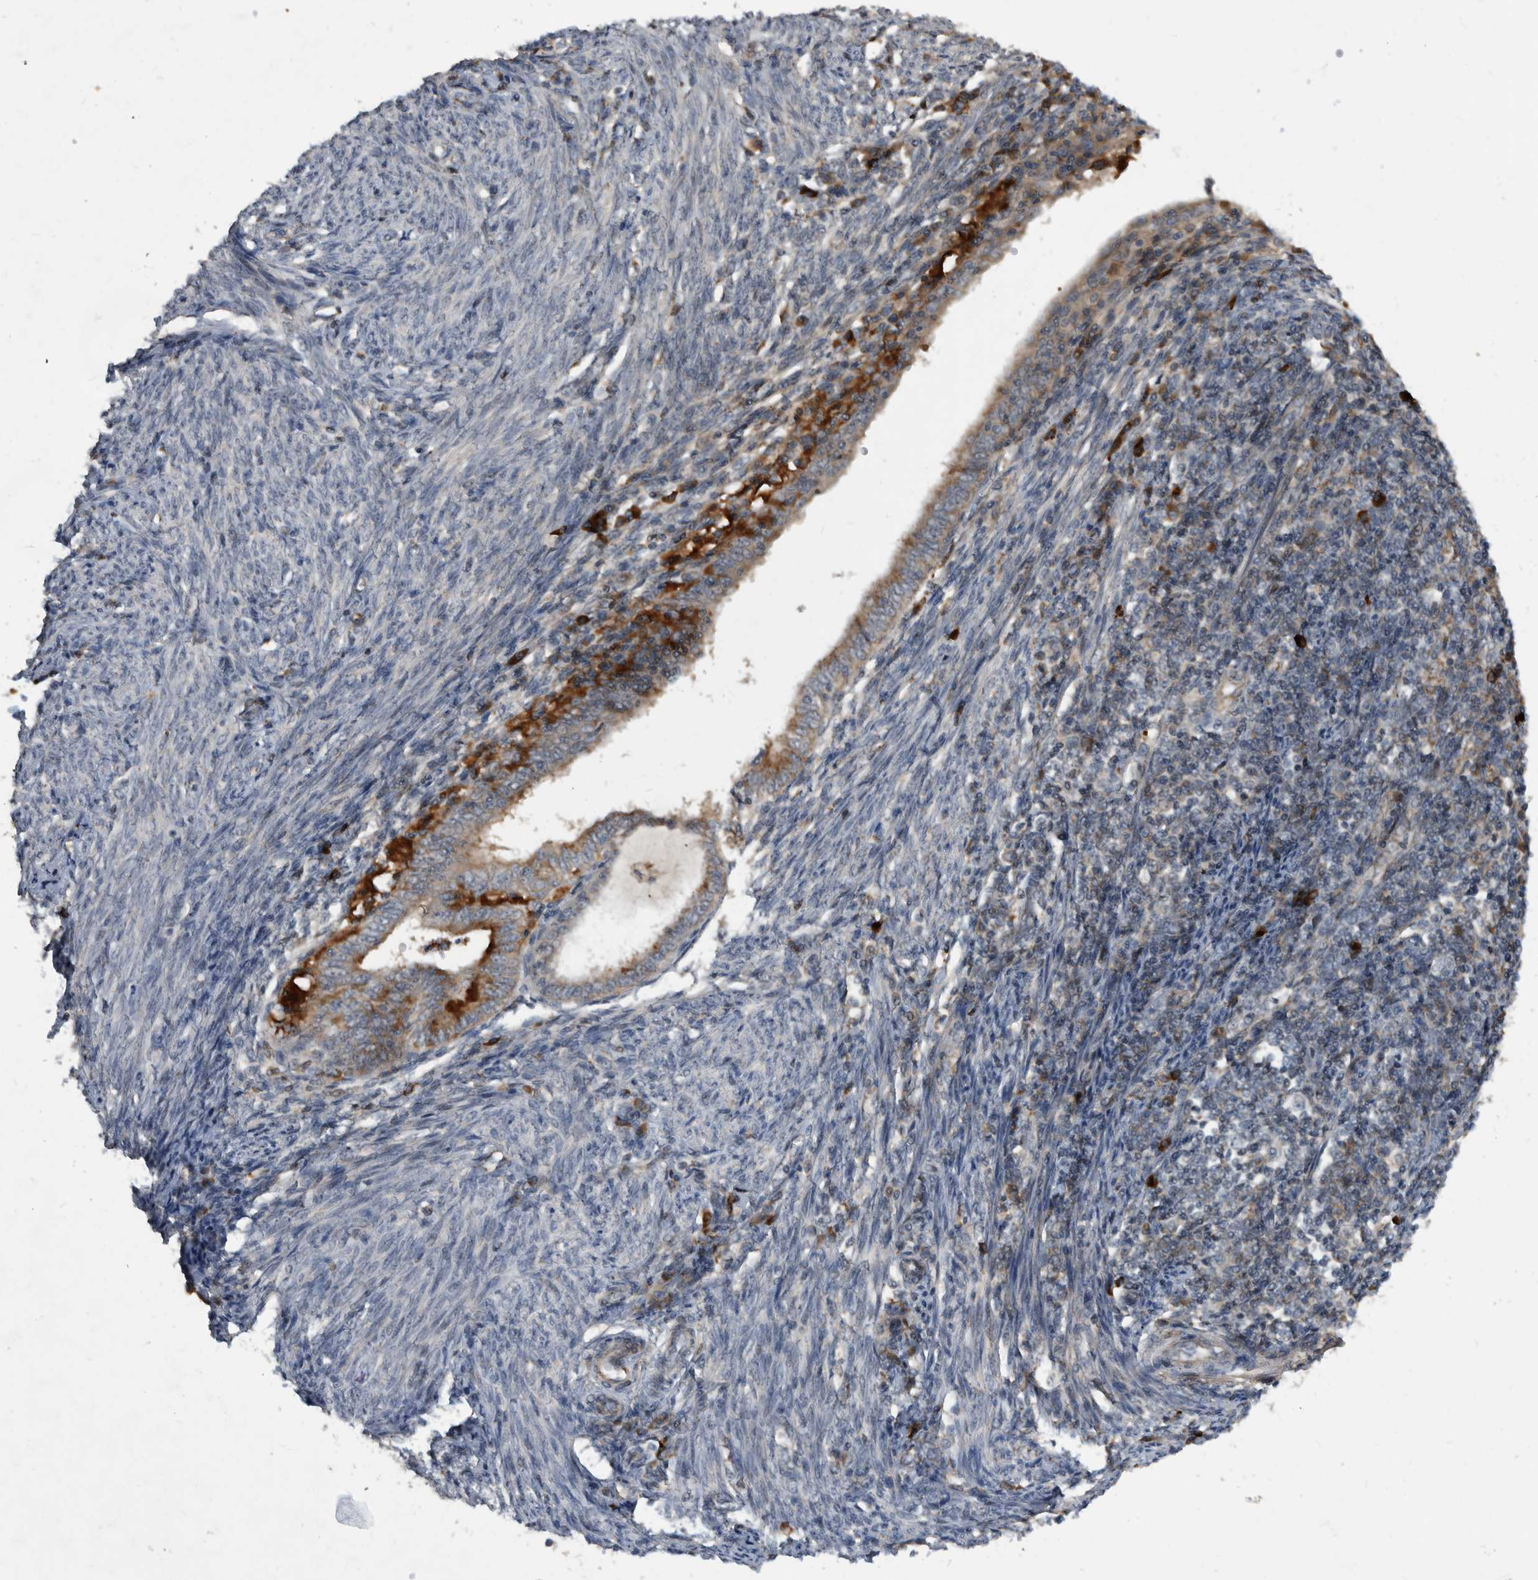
{"staining": {"intensity": "moderate", "quantity": ">75%", "location": "cytoplasmic/membranous"}, "tissue": "endometrial cancer", "cell_type": "Tumor cells", "image_type": "cancer", "snomed": [{"axis": "morphology", "description": "Adenocarcinoma, NOS"}, {"axis": "topography", "description": "Uterus"}], "caption": "Endometrial cancer (adenocarcinoma) was stained to show a protein in brown. There is medium levels of moderate cytoplasmic/membranous positivity in approximately >75% of tumor cells. Using DAB (brown) and hematoxylin (blue) stains, captured at high magnification using brightfield microscopy.", "gene": "PI15", "patient": {"sex": "female", "age": 77}}